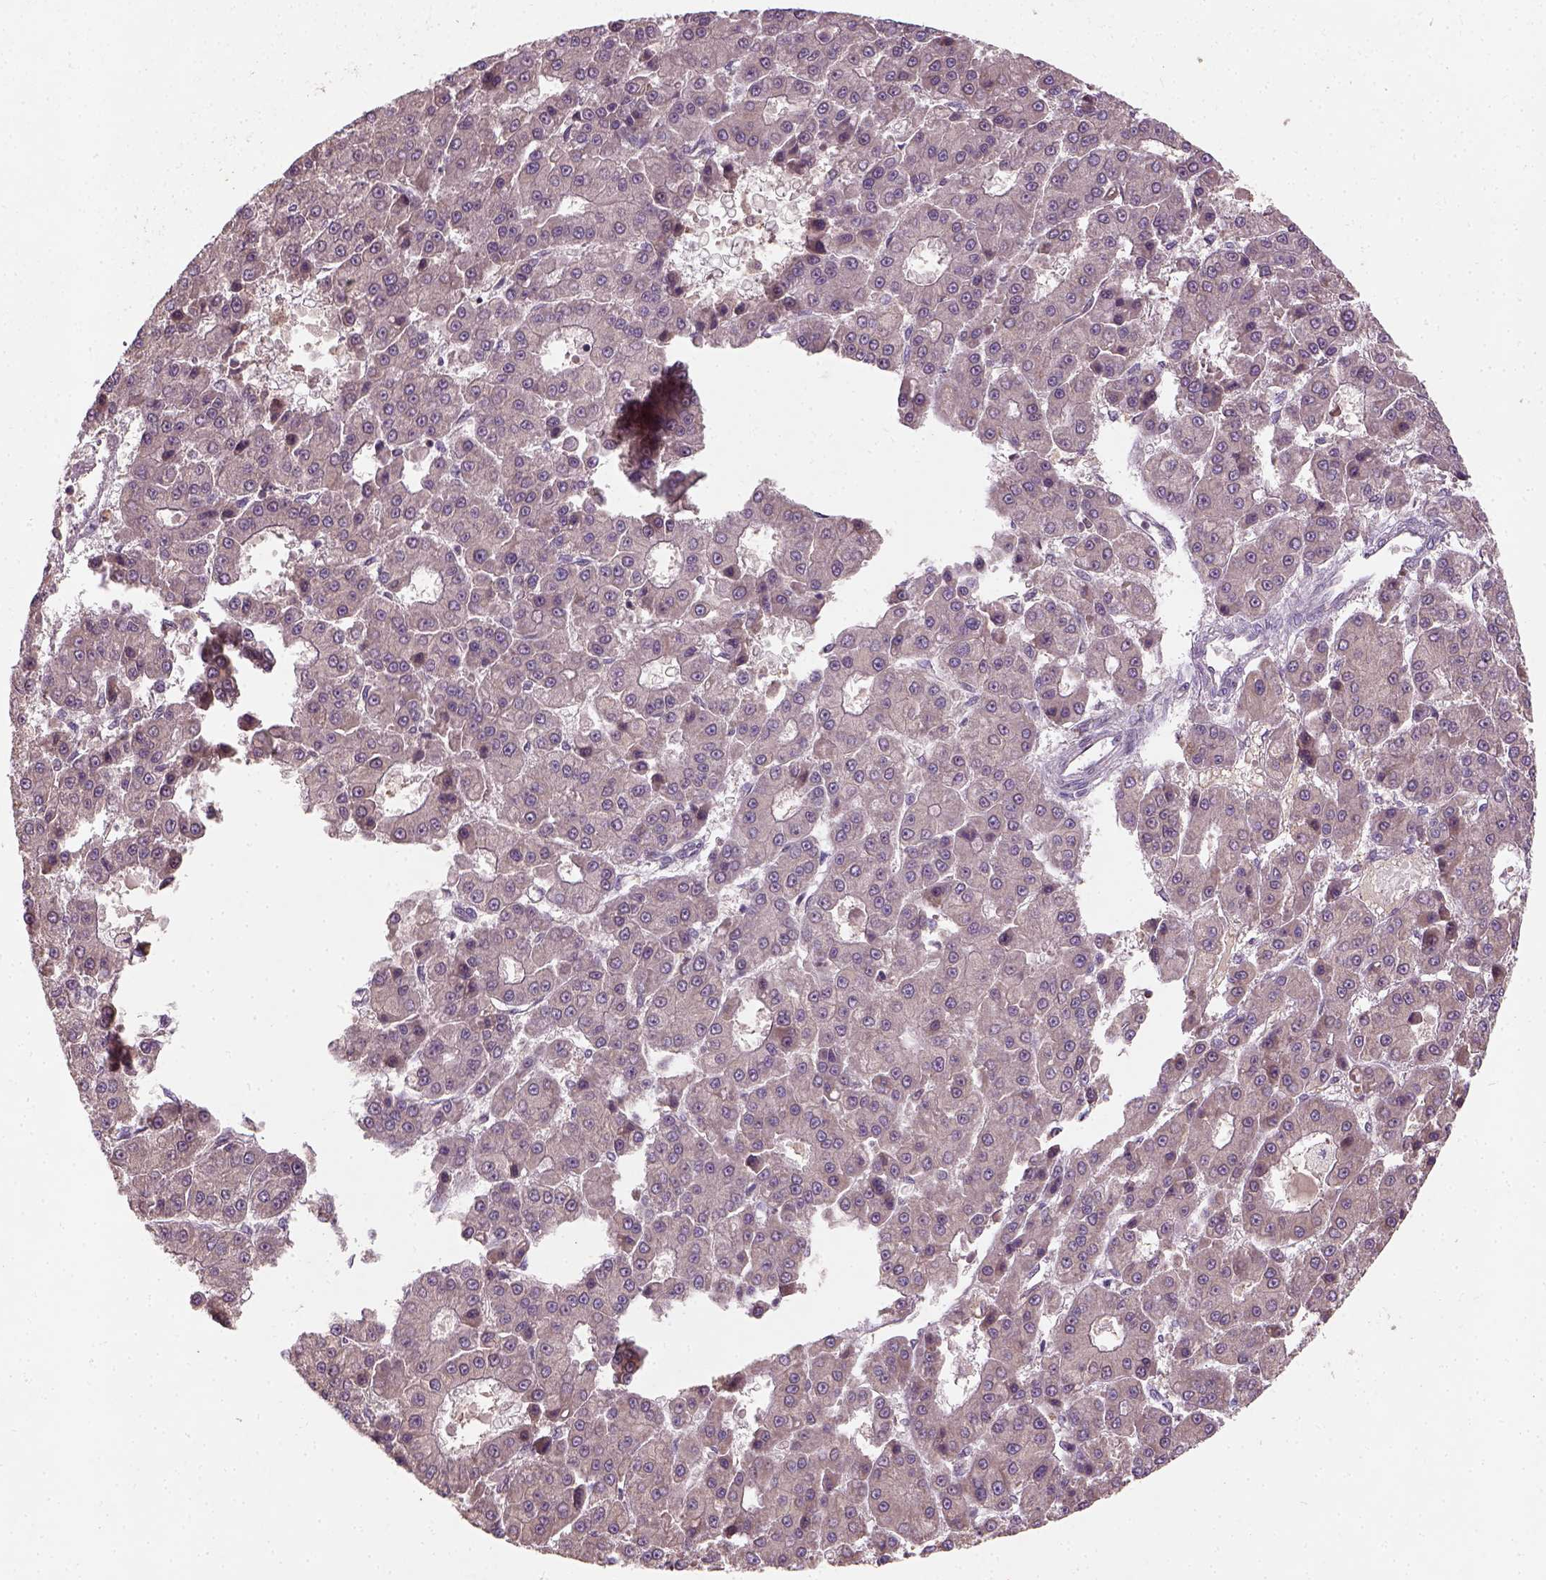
{"staining": {"intensity": "negative", "quantity": "none", "location": "none"}, "tissue": "liver cancer", "cell_type": "Tumor cells", "image_type": "cancer", "snomed": [{"axis": "morphology", "description": "Carcinoma, Hepatocellular, NOS"}, {"axis": "topography", "description": "Liver"}], "caption": "High magnification brightfield microscopy of liver cancer stained with DAB (3,3'-diaminobenzidine) (brown) and counterstained with hematoxylin (blue): tumor cells show no significant expression.", "gene": "CAMKK1", "patient": {"sex": "male", "age": 70}}